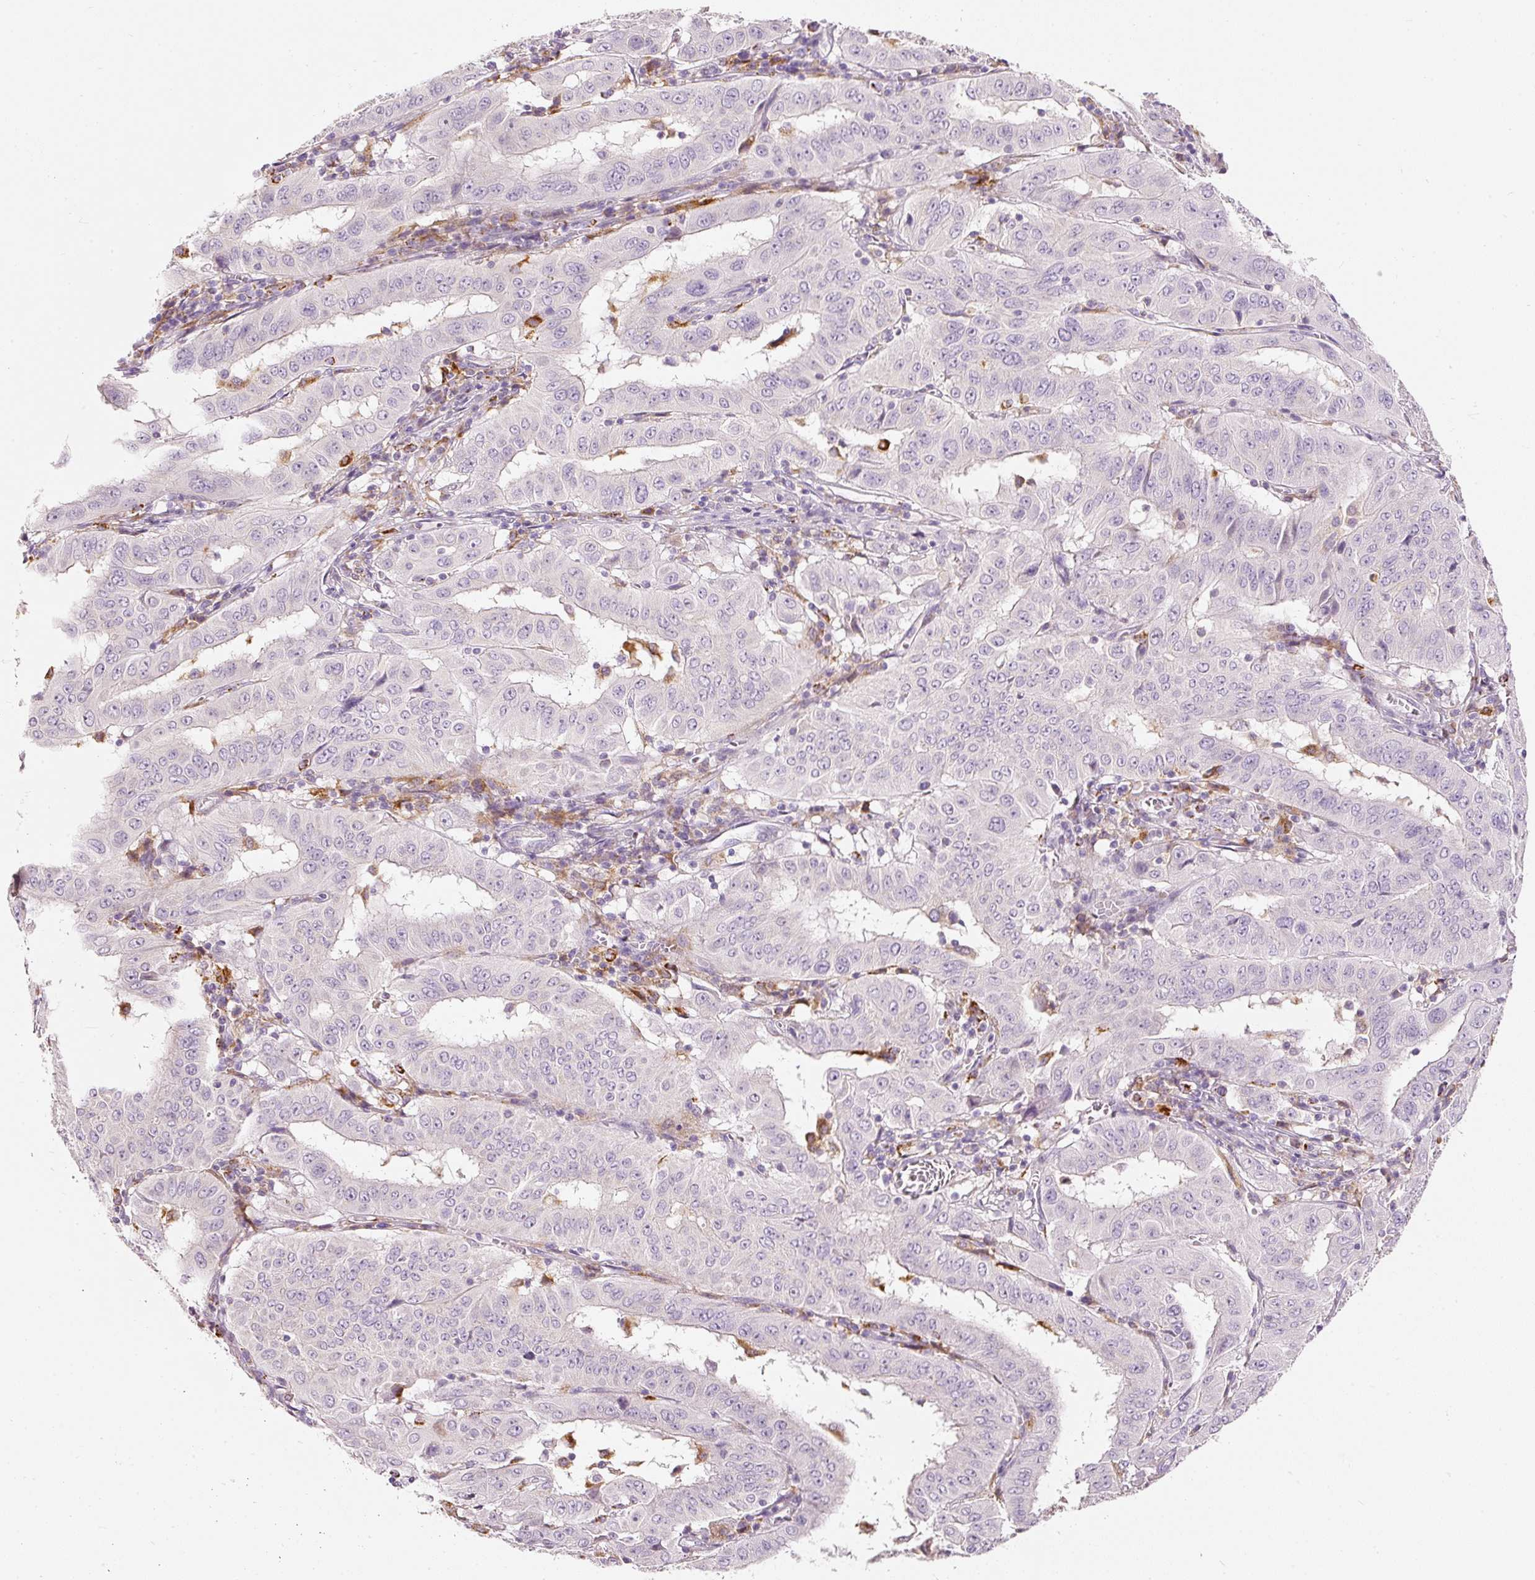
{"staining": {"intensity": "negative", "quantity": "none", "location": "none"}, "tissue": "pancreatic cancer", "cell_type": "Tumor cells", "image_type": "cancer", "snomed": [{"axis": "morphology", "description": "Adenocarcinoma, NOS"}, {"axis": "topography", "description": "Pancreas"}], "caption": "Human pancreatic cancer (adenocarcinoma) stained for a protein using immunohistochemistry shows no staining in tumor cells.", "gene": "MTHFD2", "patient": {"sex": "male", "age": 63}}